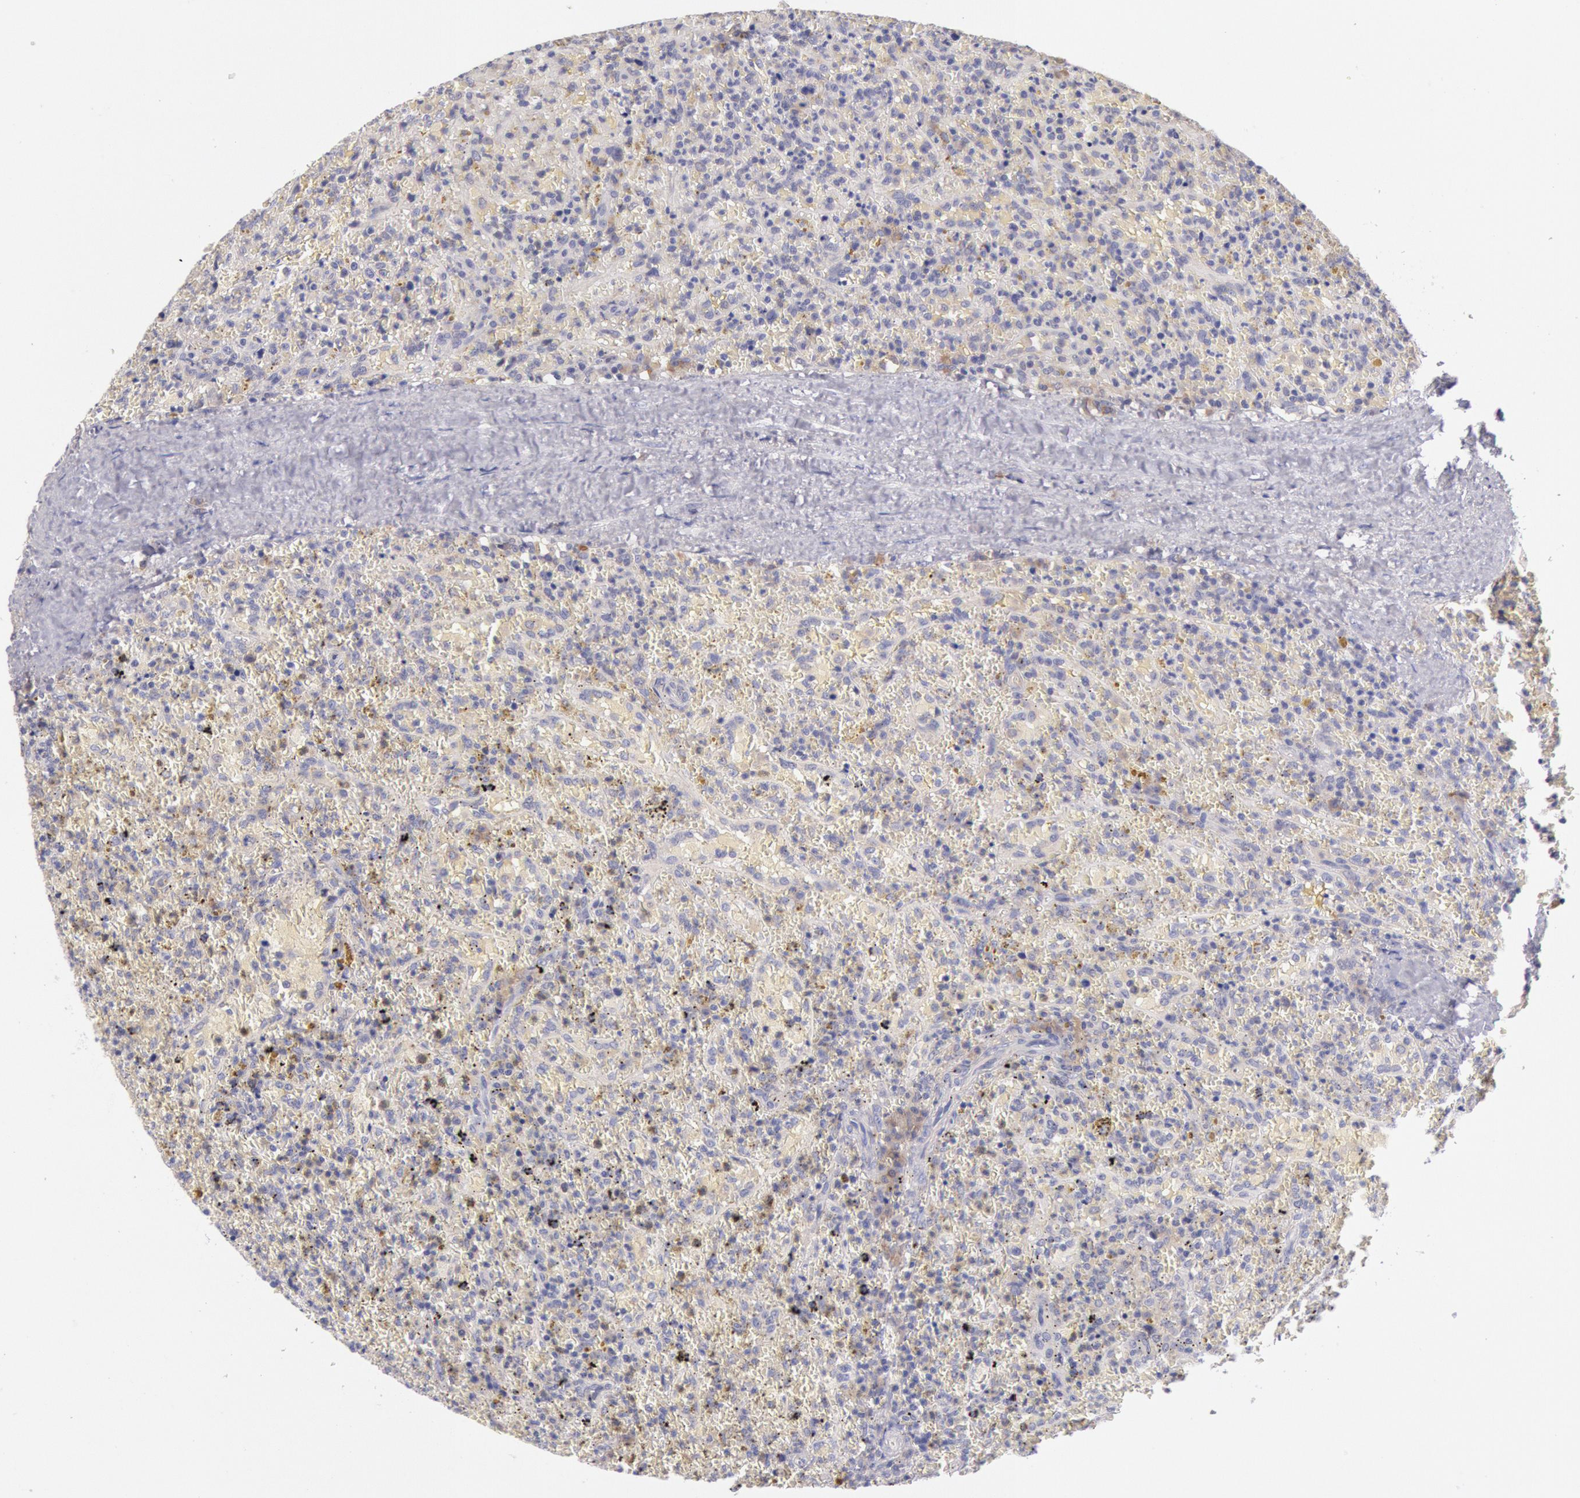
{"staining": {"intensity": "negative", "quantity": "none", "location": "none"}, "tissue": "lymphoma", "cell_type": "Tumor cells", "image_type": "cancer", "snomed": [{"axis": "morphology", "description": "Malignant lymphoma, non-Hodgkin's type, High grade"}, {"axis": "topography", "description": "Spleen"}, {"axis": "topography", "description": "Lymph node"}], "caption": "Immunohistochemistry (IHC) micrograph of human malignant lymphoma, non-Hodgkin's type (high-grade) stained for a protein (brown), which shows no positivity in tumor cells. (Stains: DAB immunohistochemistry with hematoxylin counter stain, Microscopy: brightfield microscopy at high magnification).", "gene": "MYO5A", "patient": {"sex": "female", "age": 70}}